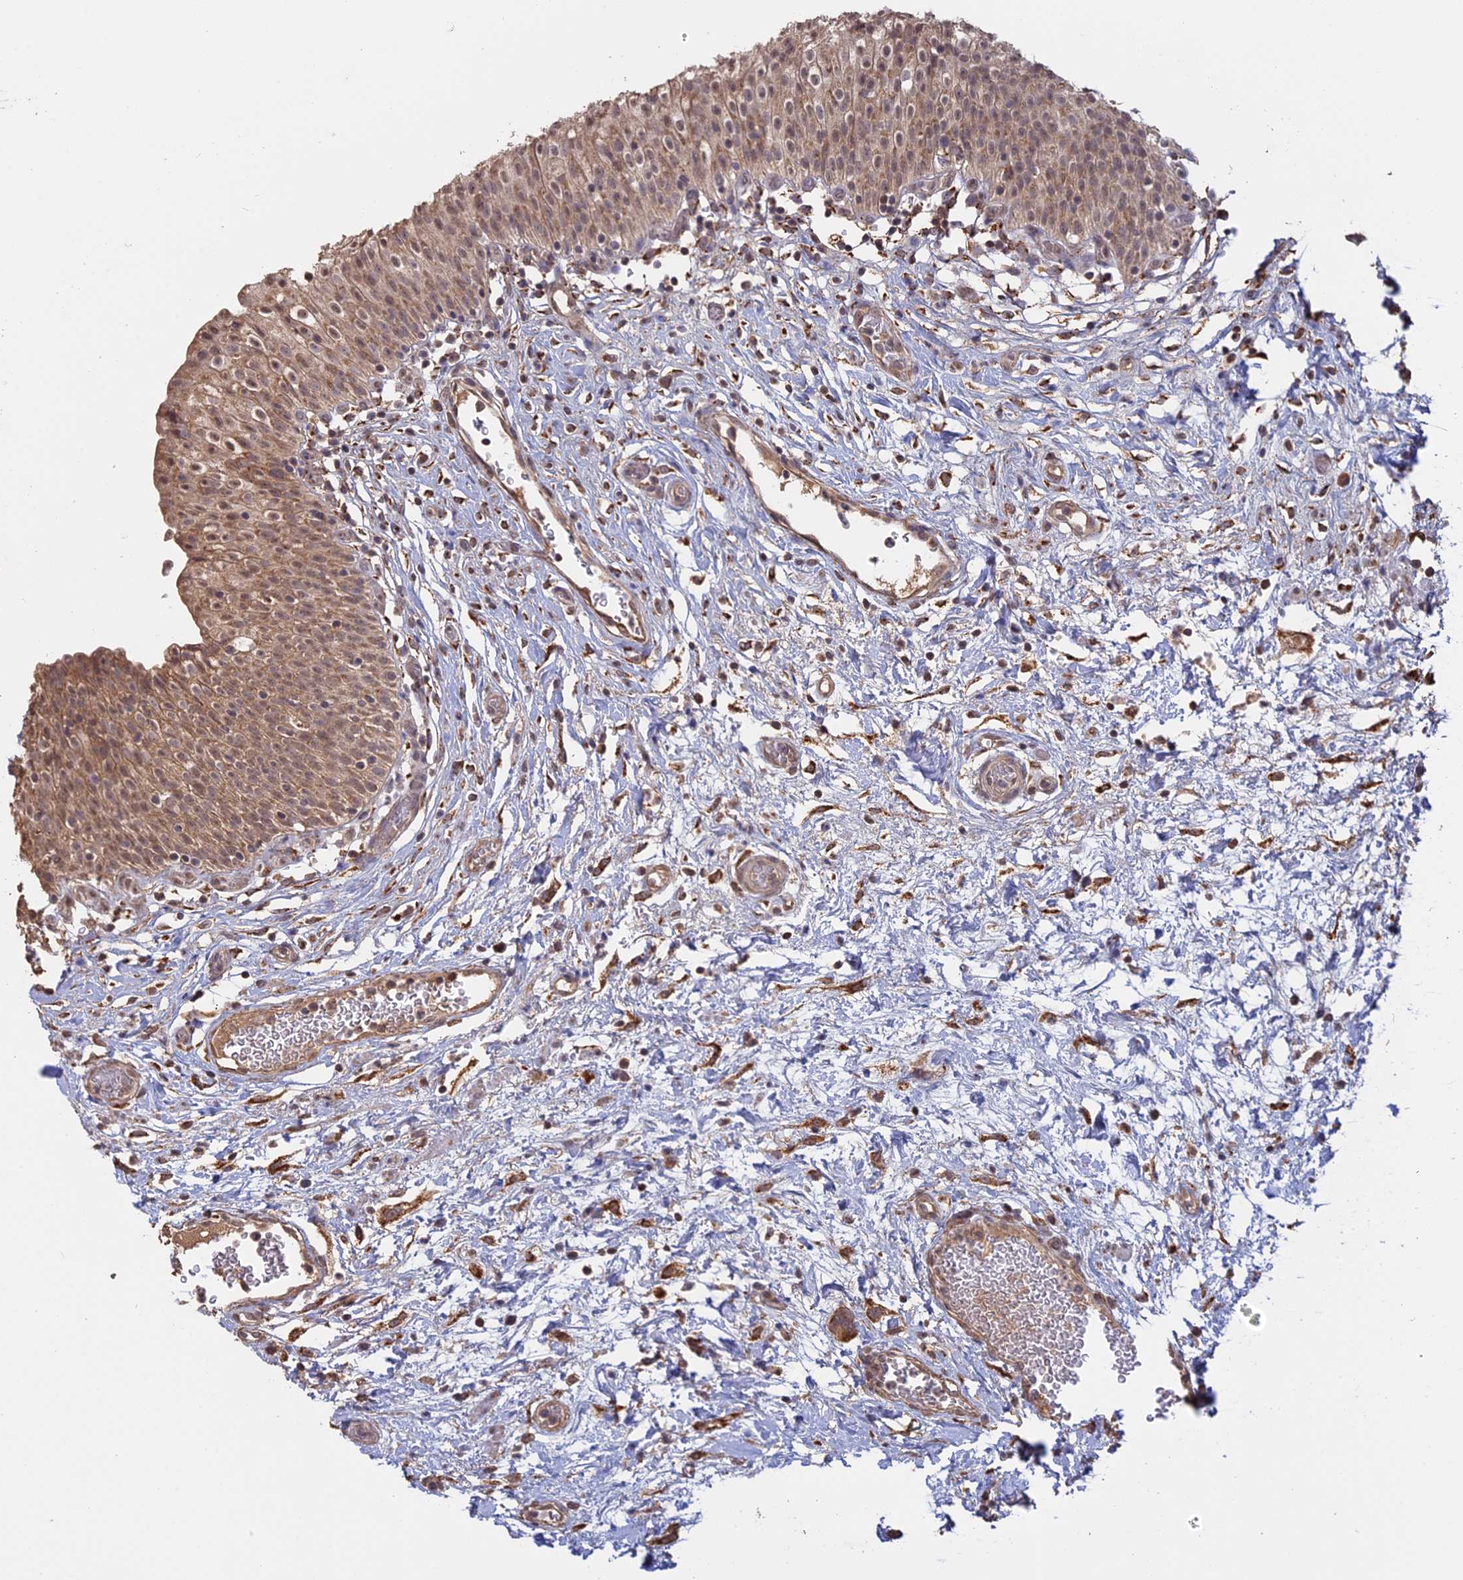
{"staining": {"intensity": "moderate", "quantity": ">75%", "location": "cytoplasmic/membranous,nuclear"}, "tissue": "urinary bladder", "cell_type": "Urothelial cells", "image_type": "normal", "snomed": [{"axis": "morphology", "description": "Normal tissue, NOS"}, {"axis": "topography", "description": "Urinary bladder"}], "caption": "The photomicrograph exhibits a brown stain indicating the presence of a protein in the cytoplasmic/membranous,nuclear of urothelial cells in urinary bladder.", "gene": "FAM210B", "patient": {"sex": "male", "age": 55}}